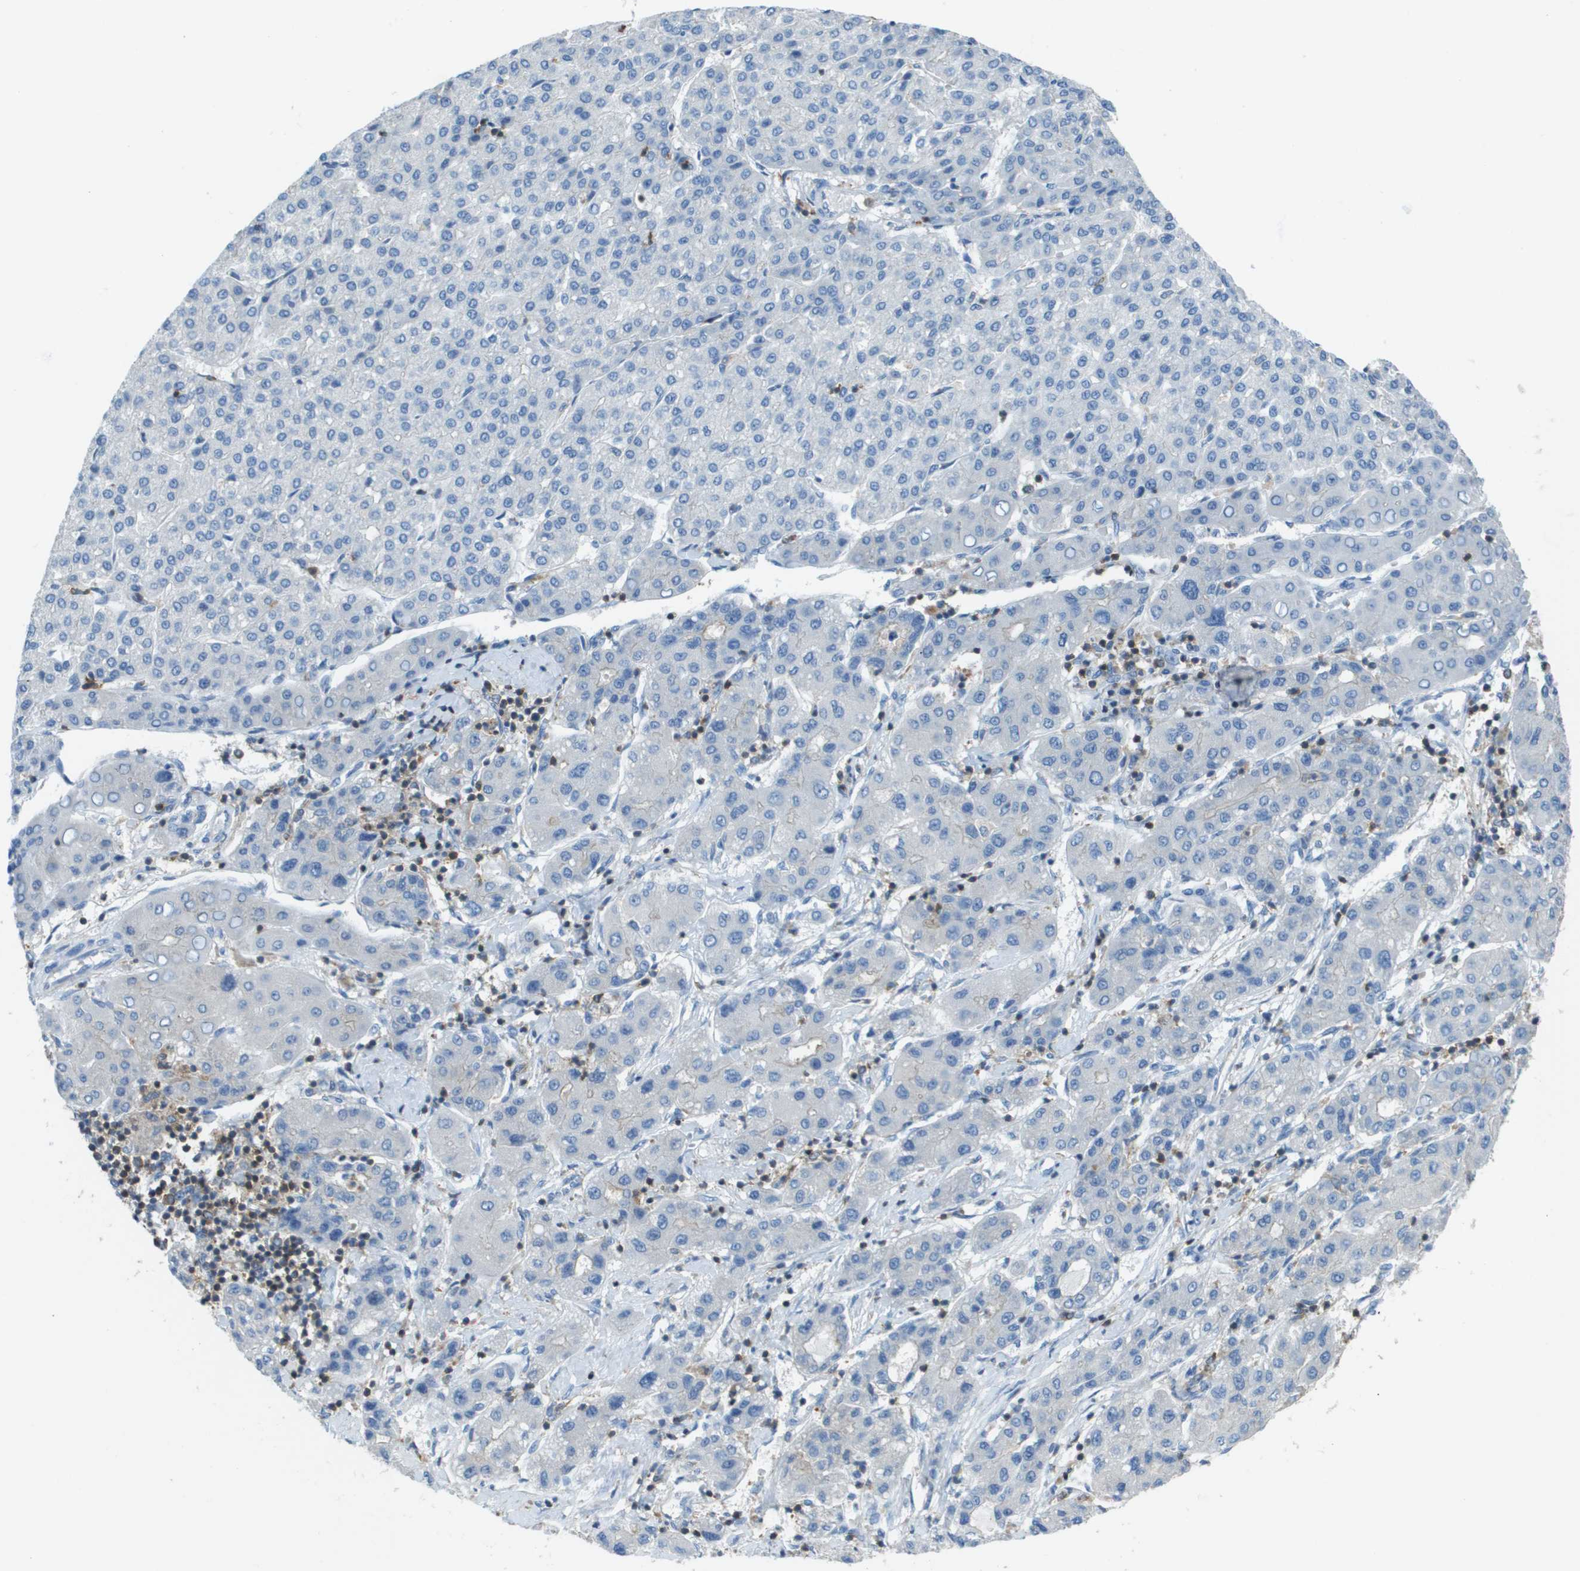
{"staining": {"intensity": "negative", "quantity": "none", "location": "none"}, "tissue": "liver cancer", "cell_type": "Tumor cells", "image_type": "cancer", "snomed": [{"axis": "morphology", "description": "Carcinoma, Hepatocellular, NOS"}, {"axis": "topography", "description": "Liver"}], "caption": "Immunohistochemistry micrograph of neoplastic tissue: liver cancer (hepatocellular carcinoma) stained with DAB reveals no significant protein positivity in tumor cells. The staining was performed using DAB to visualize the protein expression in brown, while the nuclei were stained in blue with hematoxylin (Magnification: 20x).", "gene": "APBB1IP", "patient": {"sex": "male", "age": 65}}